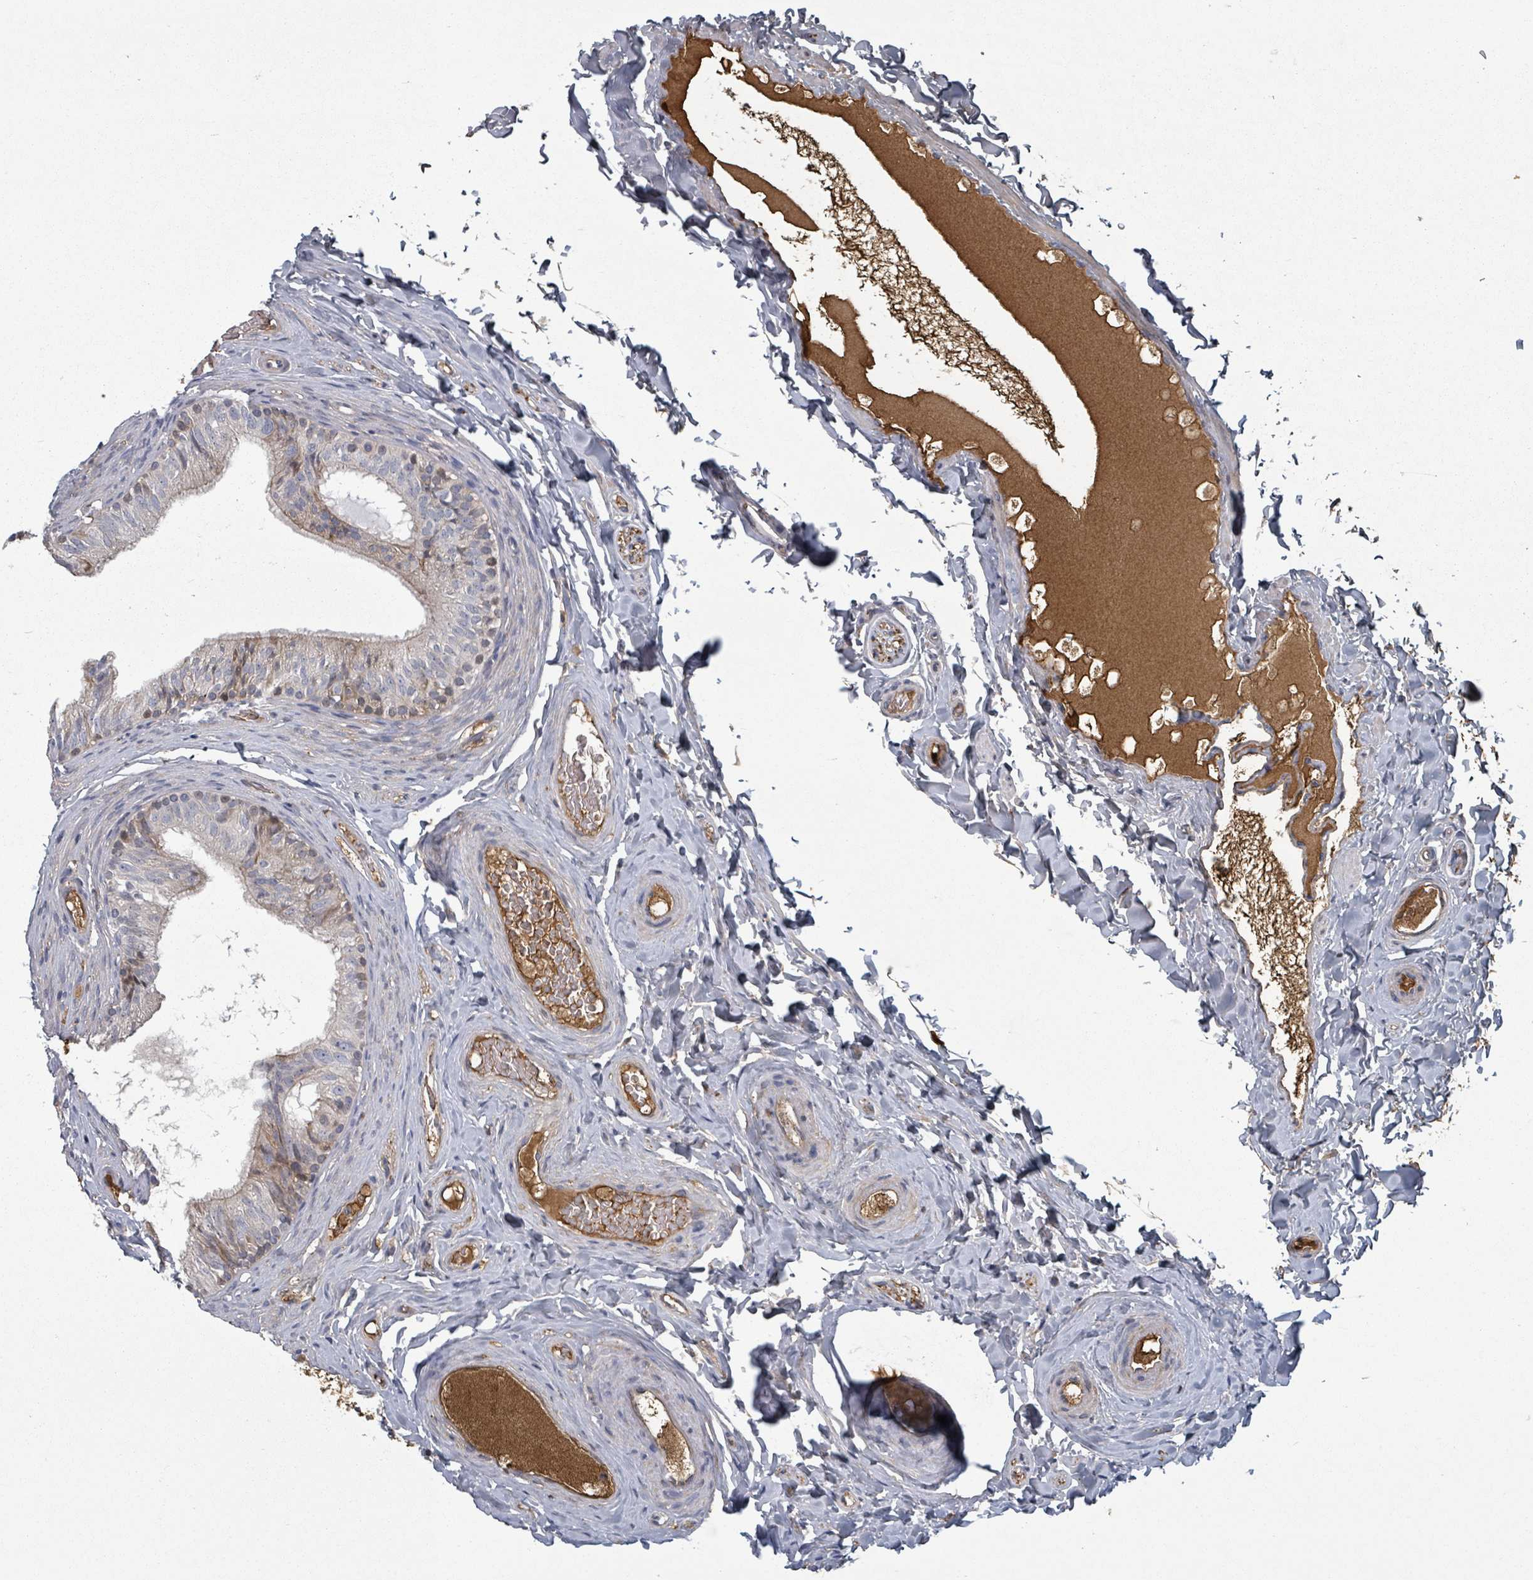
{"staining": {"intensity": "weak", "quantity": "25%-75%", "location": "cytoplasmic/membranous"}, "tissue": "epididymis", "cell_type": "Glandular cells", "image_type": "normal", "snomed": [{"axis": "morphology", "description": "Normal tissue, NOS"}, {"axis": "topography", "description": "Epididymis"}], "caption": "Immunohistochemistry (DAB (3,3'-diaminobenzidine)) staining of normal human epididymis shows weak cytoplasmic/membranous protein staining in approximately 25%-75% of glandular cells. Using DAB (3,3'-diaminobenzidine) (brown) and hematoxylin (blue) stains, captured at high magnification using brightfield microscopy.", "gene": "GABBR1", "patient": {"sex": "male", "age": 34}}